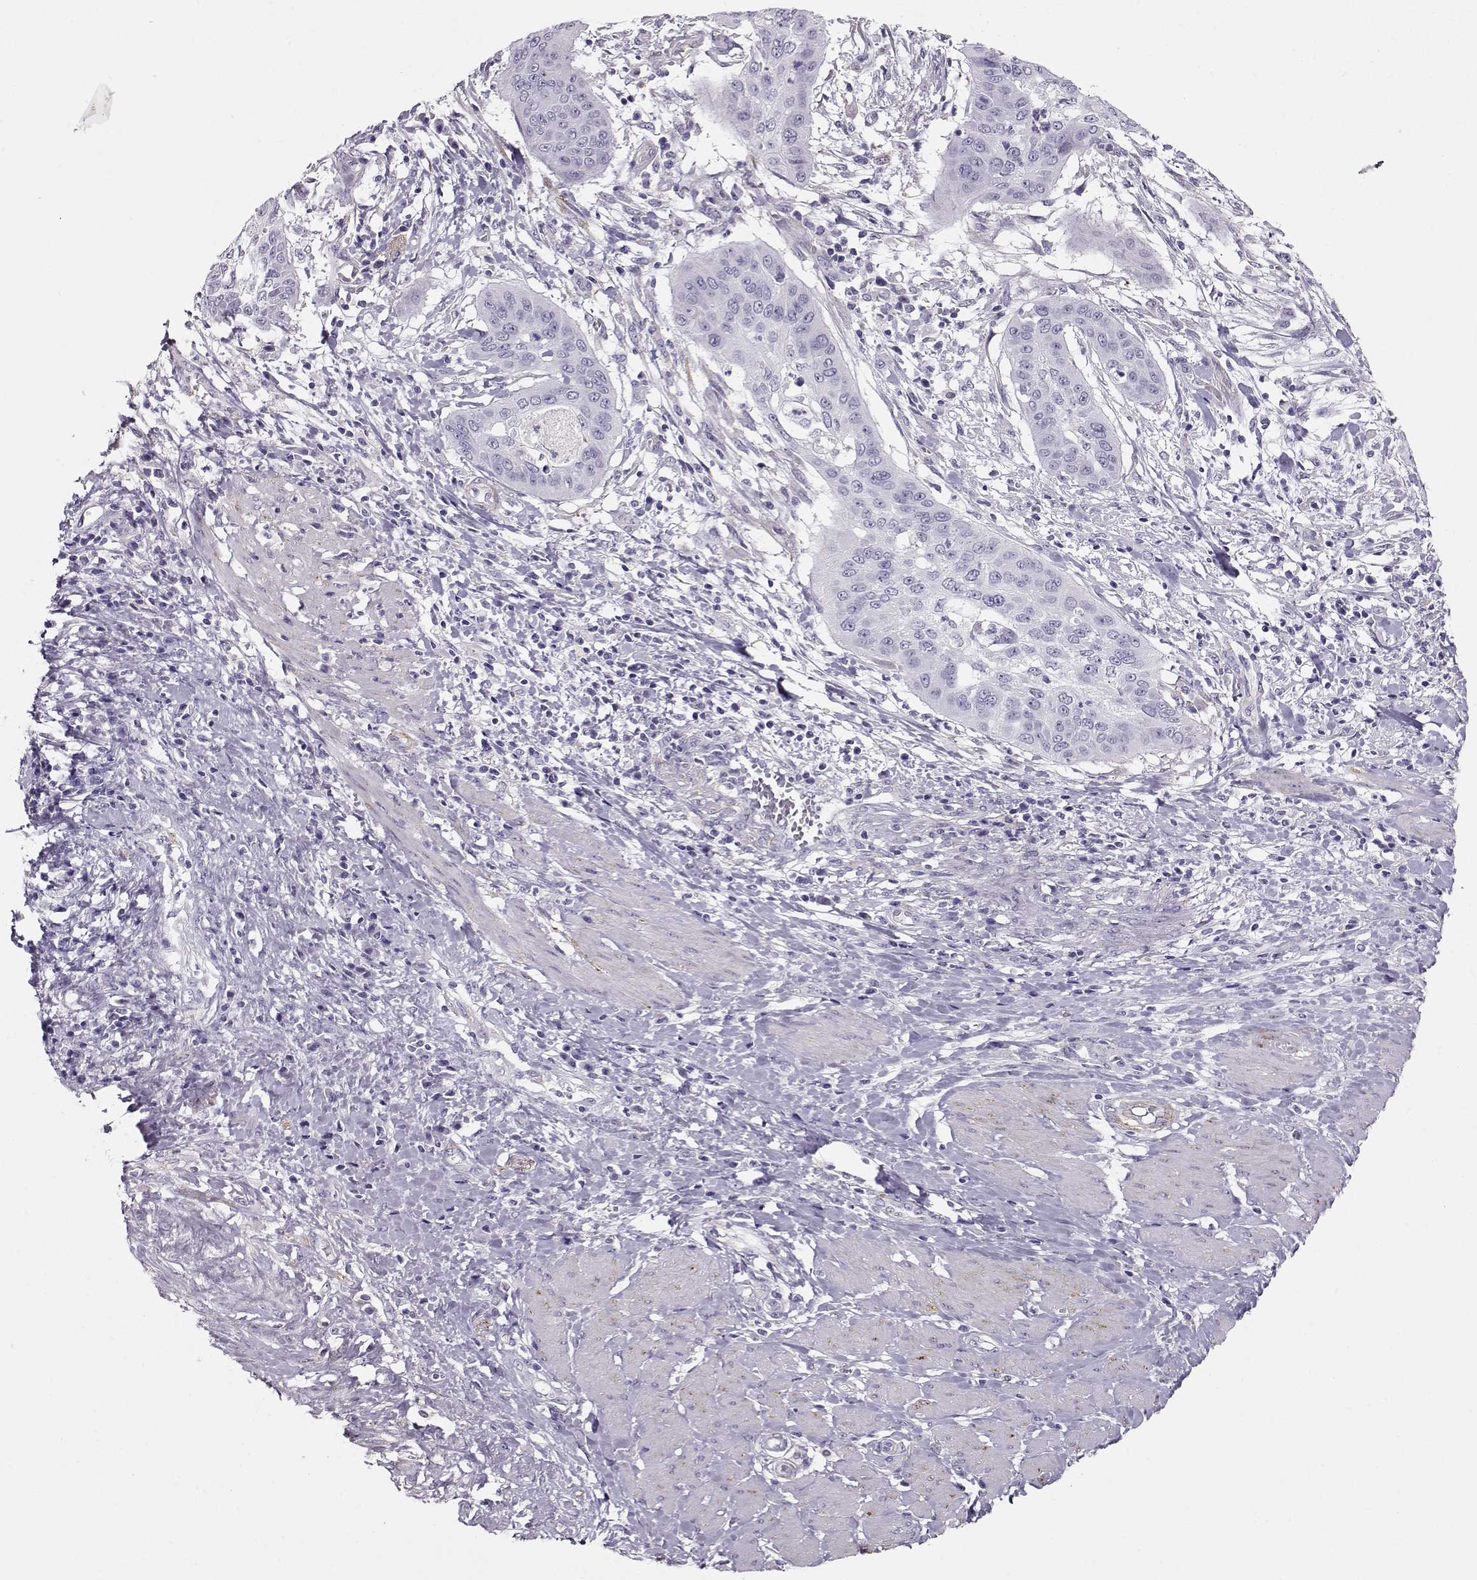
{"staining": {"intensity": "negative", "quantity": "none", "location": "none"}, "tissue": "cervical cancer", "cell_type": "Tumor cells", "image_type": "cancer", "snomed": [{"axis": "morphology", "description": "Squamous cell carcinoma, NOS"}, {"axis": "topography", "description": "Cervix"}], "caption": "High magnification brightfield microscopy of squamous cell carcinoma (cervical) stained with DAB (brown) and counterstained with hematoxylin (blue): tumor cells show no significant positivity.", "gene": "RBM44", "patient": {"sex": "female", "age": 39}}